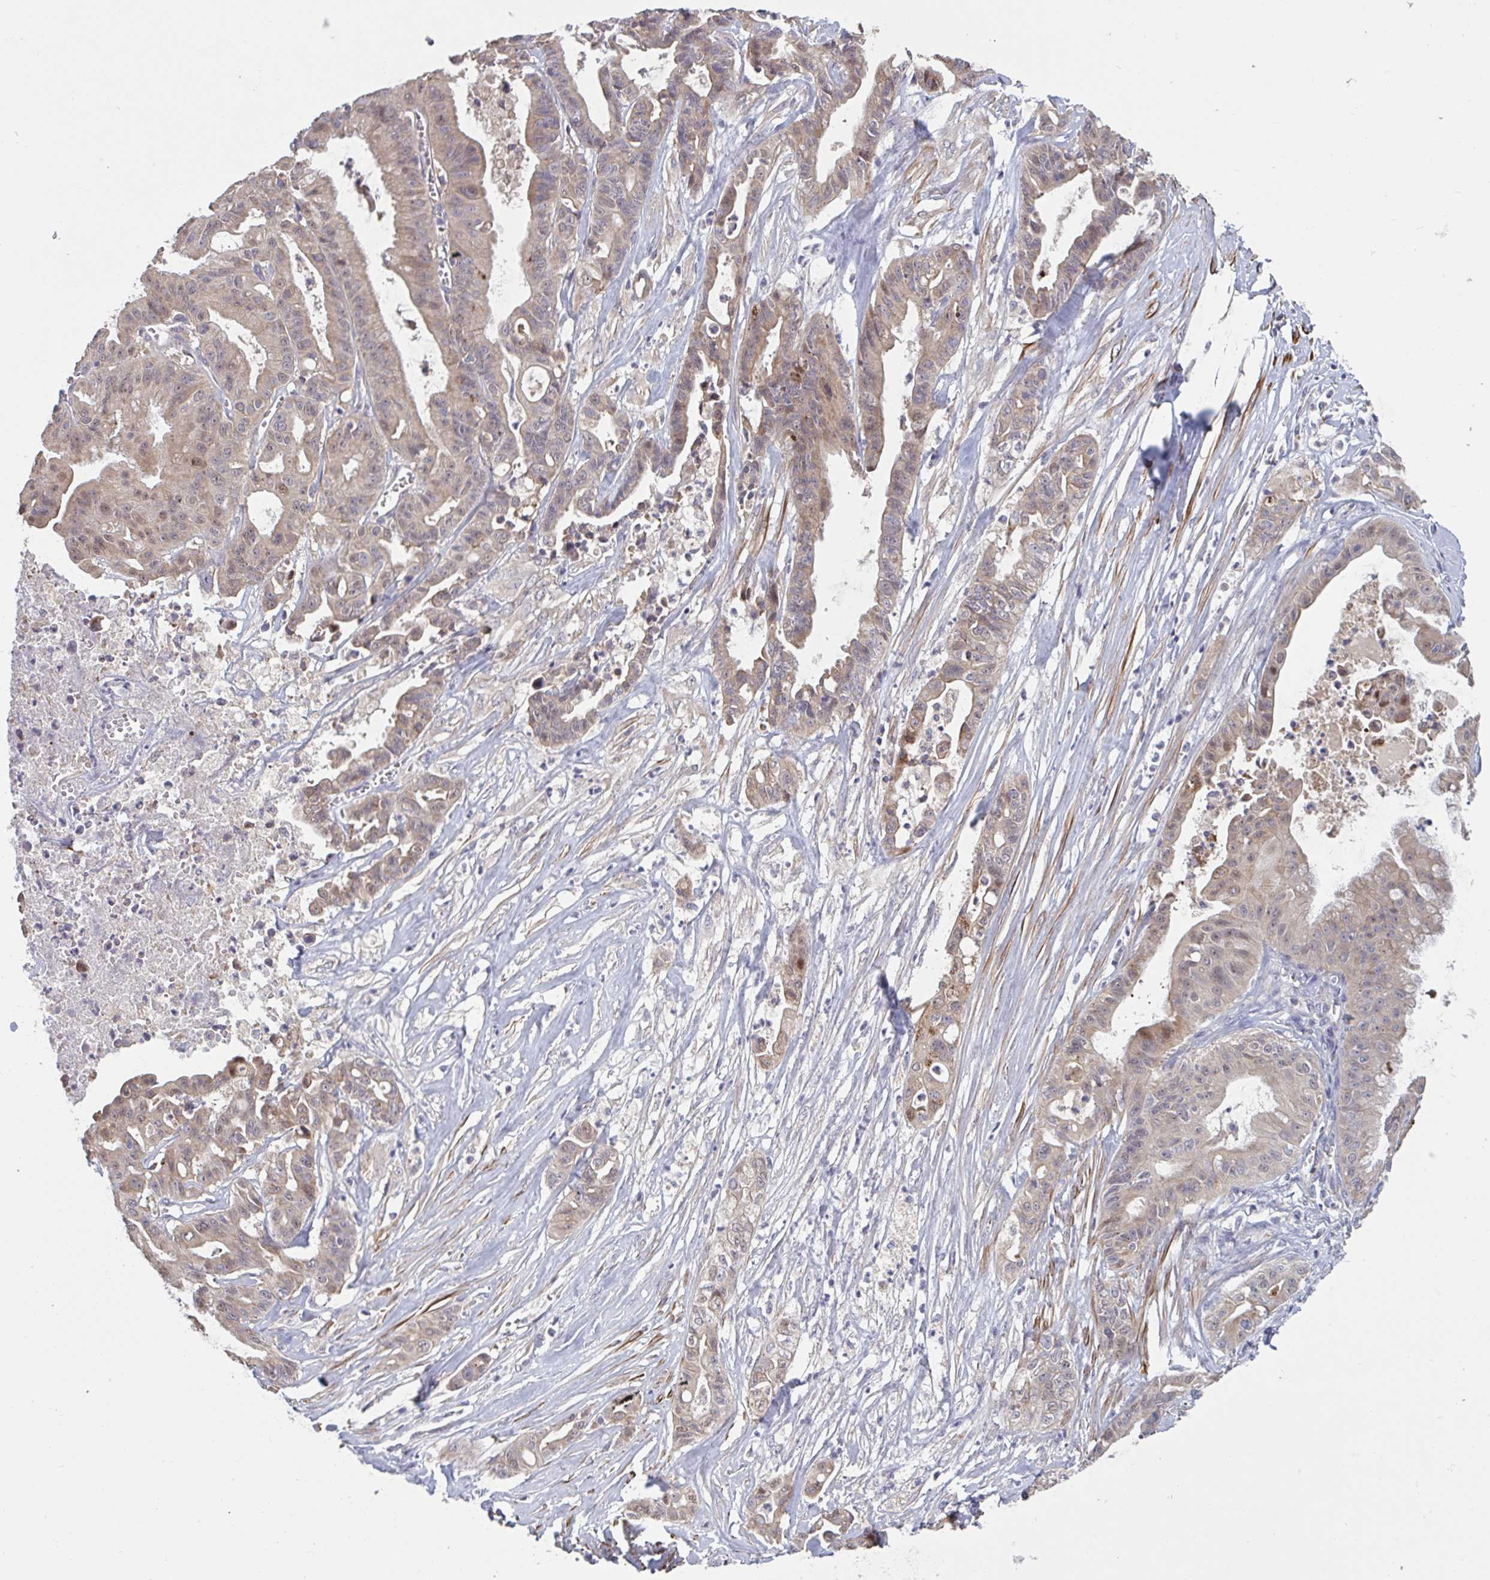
{"staining": {"intensity": "weak", "quantity": "25%-75%", "location": "cytoplasmic/membranous"}, "tissue": "ovarian cancer", "cell_type": "Tumor cells", "image_type": "cancer", "snomed": [{"axis": "morphology", "description": "Cystadenocarcinoma, mucinous, NOS"}, {"axis": "topography", "description": "Ovary"}], "caption": "About 25%-75% of tumor cells in ovarian cancer (mucinous cystadenocarcinoma) display weak cytoplasmic/membranous protein expression as visualized by brown immunohistochemical staining.", "gene": "CD1E", "patient": {"sex": "female", "age": 70}}